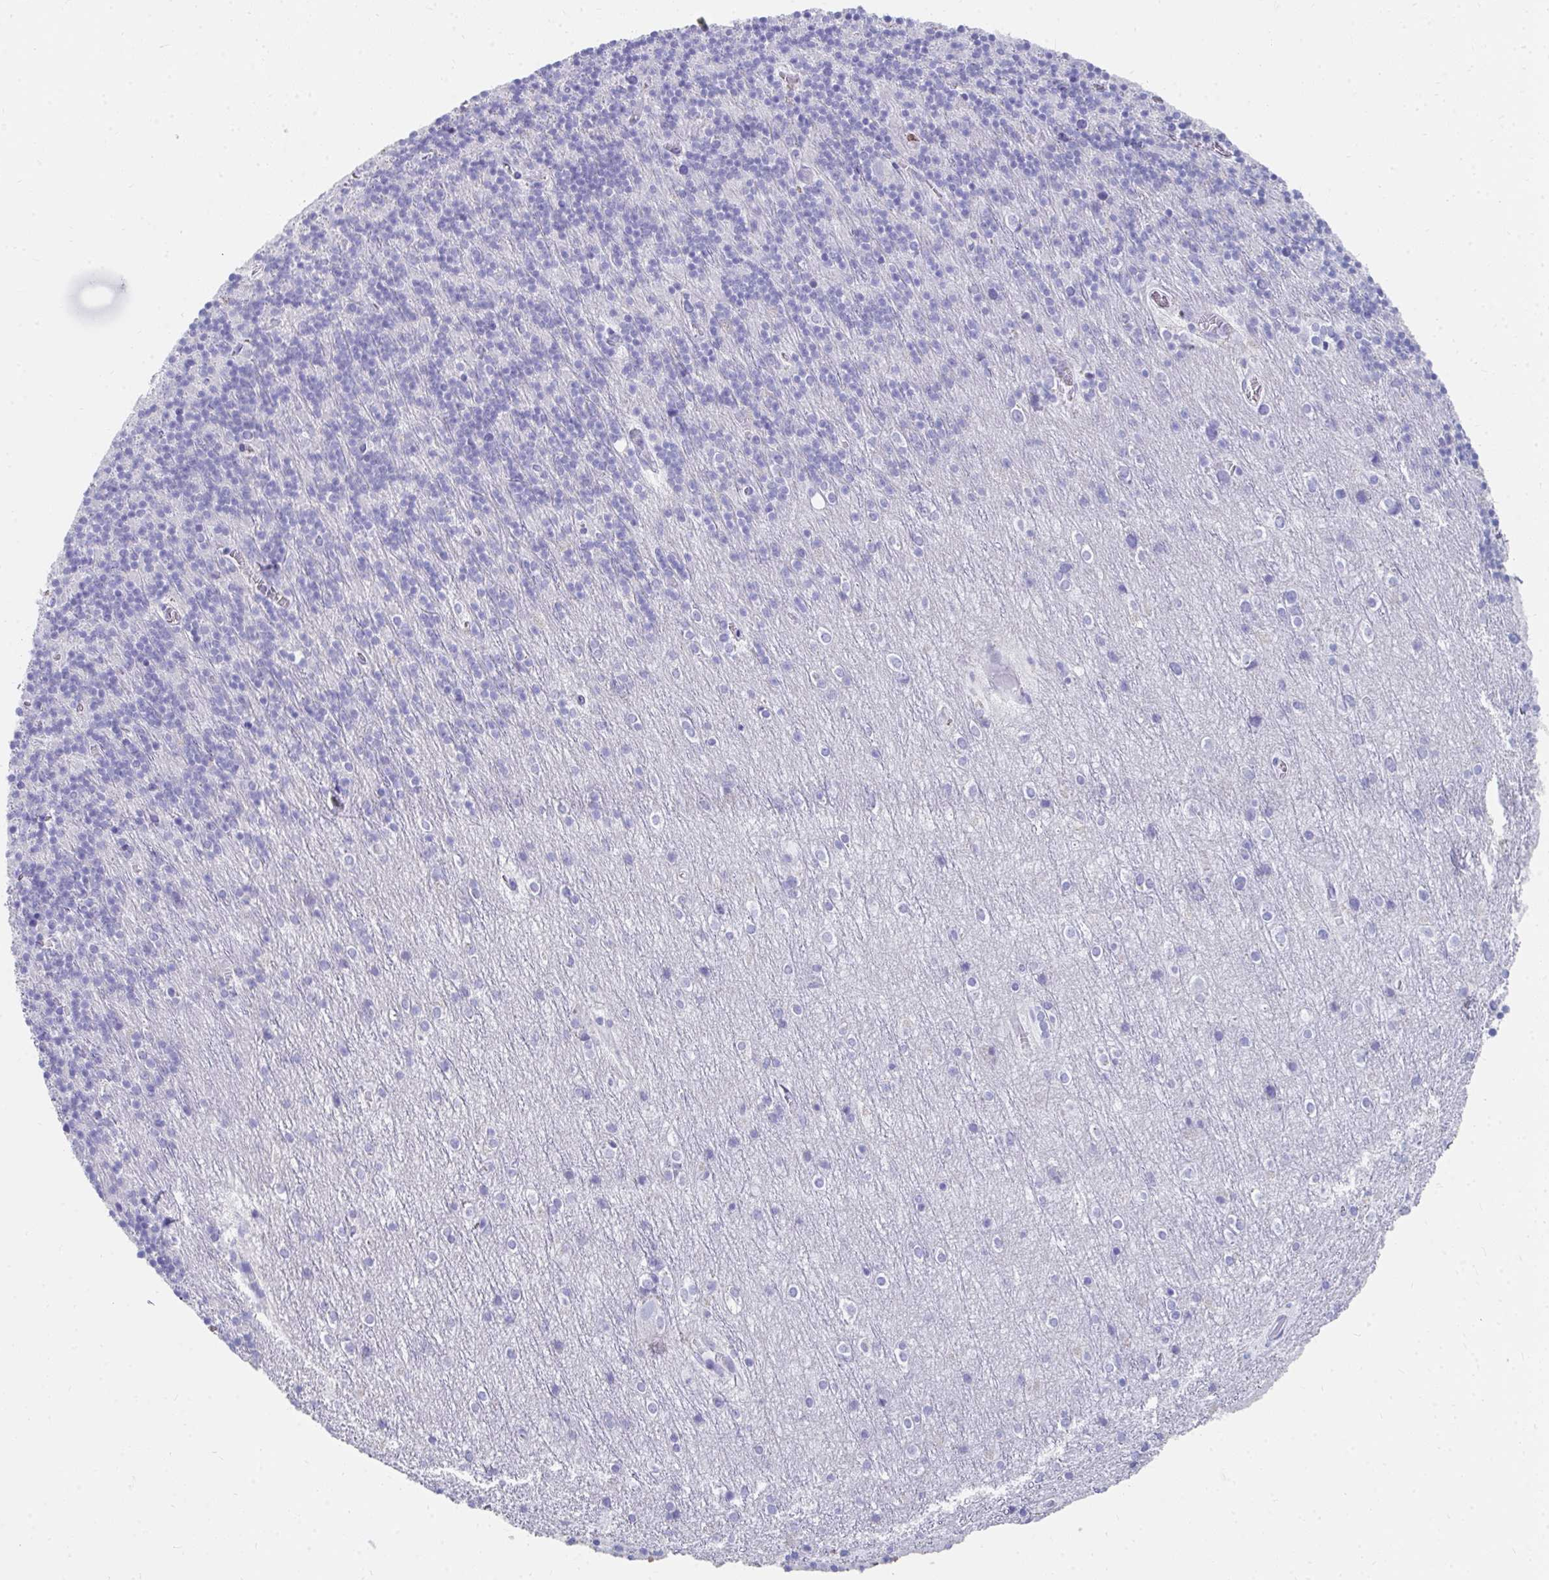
{"staining": {"intensity": "negative", "quantity": "none", "location": "none"}, "tissue": "cerebellum", "cell_type": "Cells in granular layer", "image_type": "normal", "snomed": [{"axis": "morphology", "description": "Normal tissue, NOS"}, {"axis": "topography", "description": "Cerebellum"}], "caption": "Cerebellum was stained to show a protein in brown. There is no significant expression in cells in granular layer.", "gene": "HGD", "patient": {"sex": "male", "age": 70}}